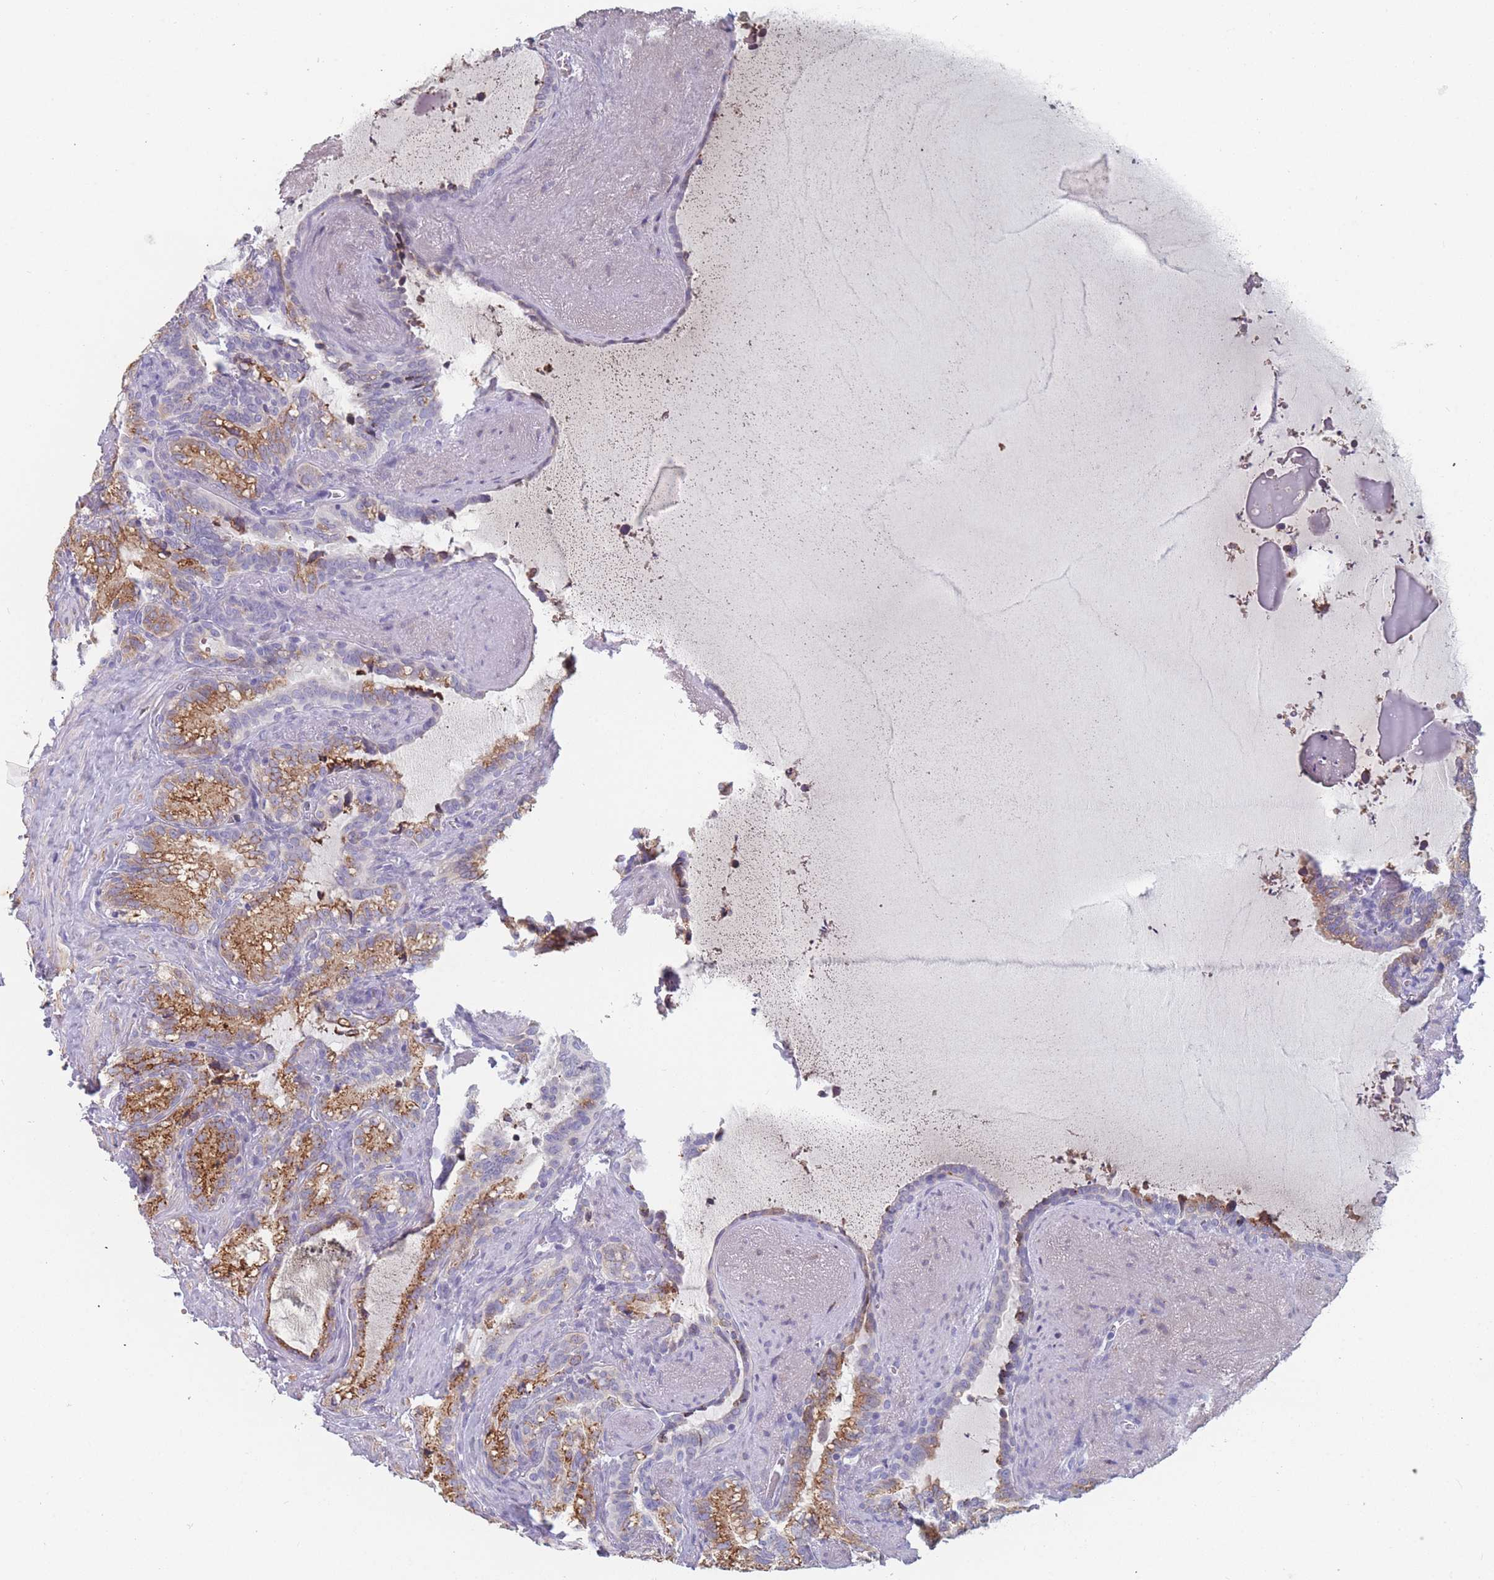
{"staining": {"intensity": "moderate", "quantity": ">75%", "location": "cytoplasmic/membranous"}, "tissue": "seminal vesicle", "cell_type": "Glandular cells", "image_type": "normal", "snomed": [{"axis": "morphology", "description": "Normal tissue, NOS"}, {"axis": "topography", "description": "Prostate"}, {"axis": "topography", "description": "Seminal veicle"}], "caption": "DAB immunohistochemical staining of unremarkable human seminal vesicle exhibits moderate cytoplasmic/membranous protein positivity in approximately >75% of glandular cells.", "gene": "TMED10", "patient": {"sex": "male", "age": 58}}